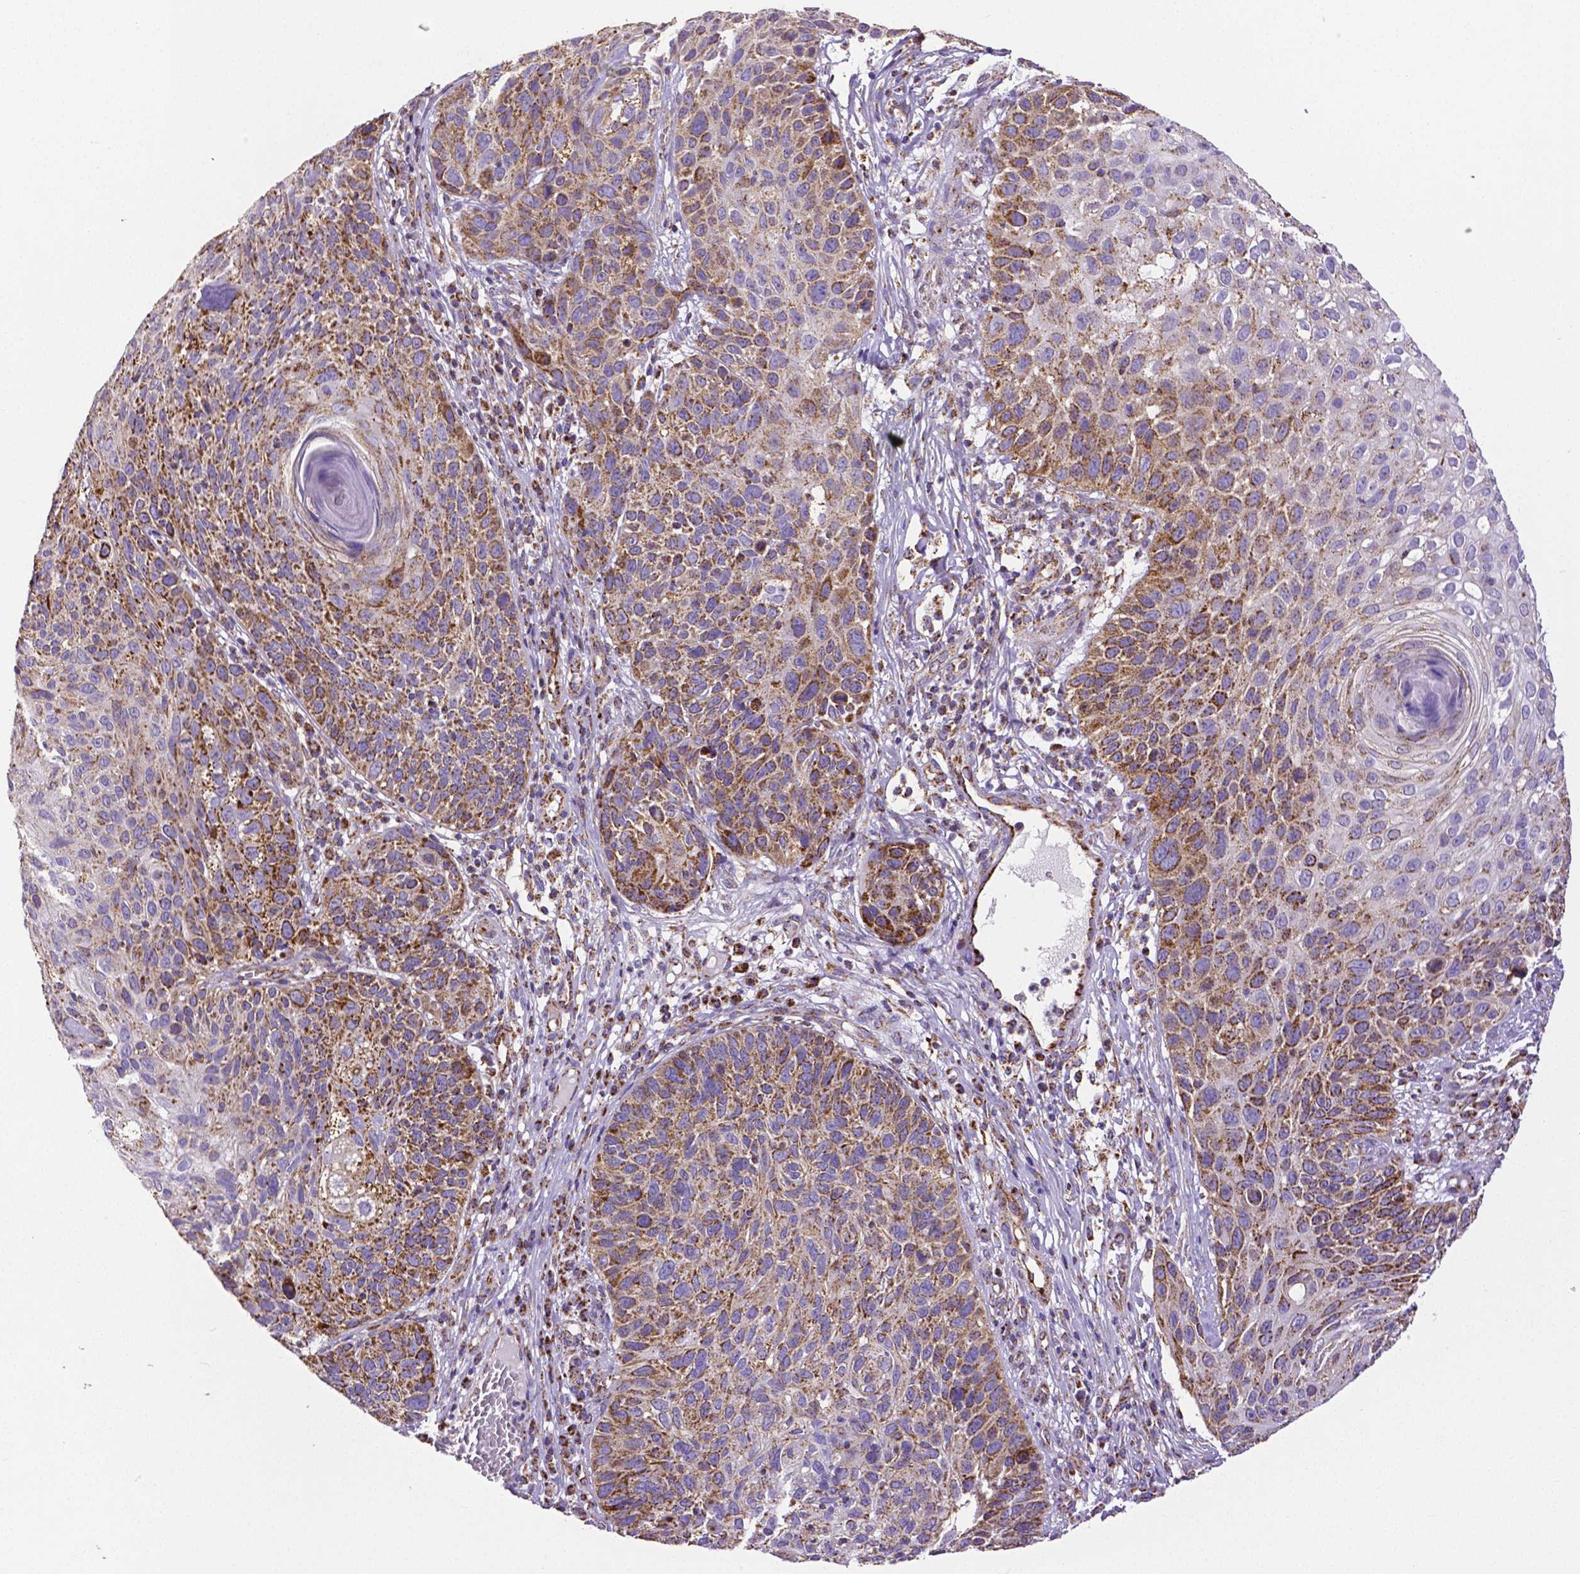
{"staining": {"intensity": "strong", "quantity": "25%-75%", "location": "cytoplasmic/membranous"}, "tissue": "skin cancer", "cell_type": "Tumor cells", "image_type": "cancer", "snomed": [{"axis": "morphology", "description": "Squamous cell carcinoma, NOS"}, {"axis": "topography", "description": "Skin"}], "caption": "Protein analysis of skin cancer tissue displays strong cytoplasmic/membranous expression in about 25%-75% of tumor cells. The protein is shown in brown color, while the nuclei are stained blue.", "gene": "MACC1", "patient": {"sex": "male", "age": 92}}